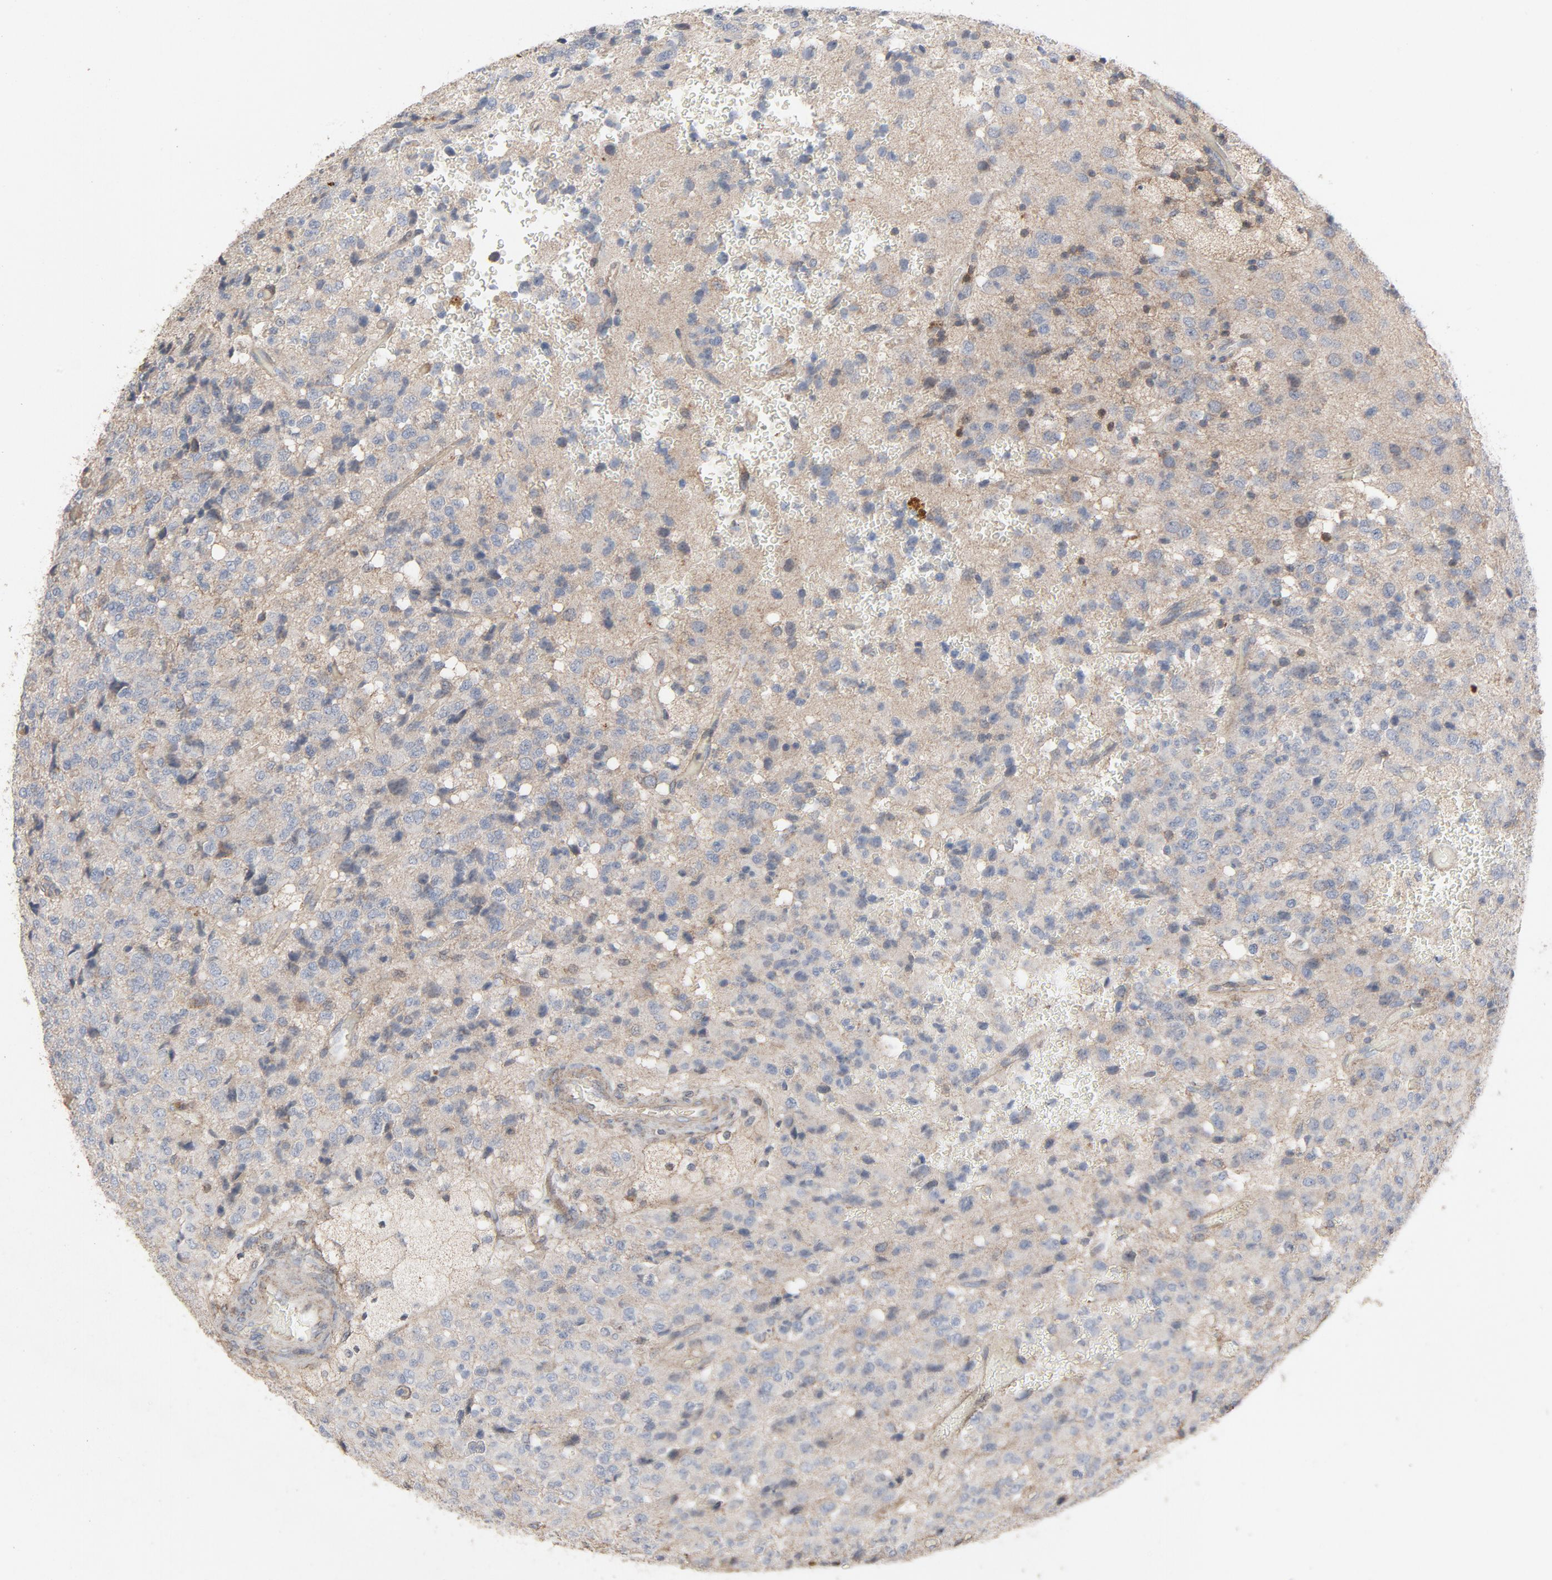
{"staining": {"intensity": "weak", "quantity": "<25%", "location": "cytoplasmic/membranous,nuclear"}, "tissue": "glioma", "cell_type": "Tumor cells", "image_type": "cancer", "snomed": [{"axis": "morphology", "description": "Glioma, malignant, High grade"}, {"axis": "topography", "description": "pancreas cauda"}], "caption": "Protein analysis of glioma displays no significant positivity in tumor cells. (DAB IHC visualized using brightfield microscopy, high magnification).", "gene": "CDK6", "patient": {"sex": "male", "age": 60}}